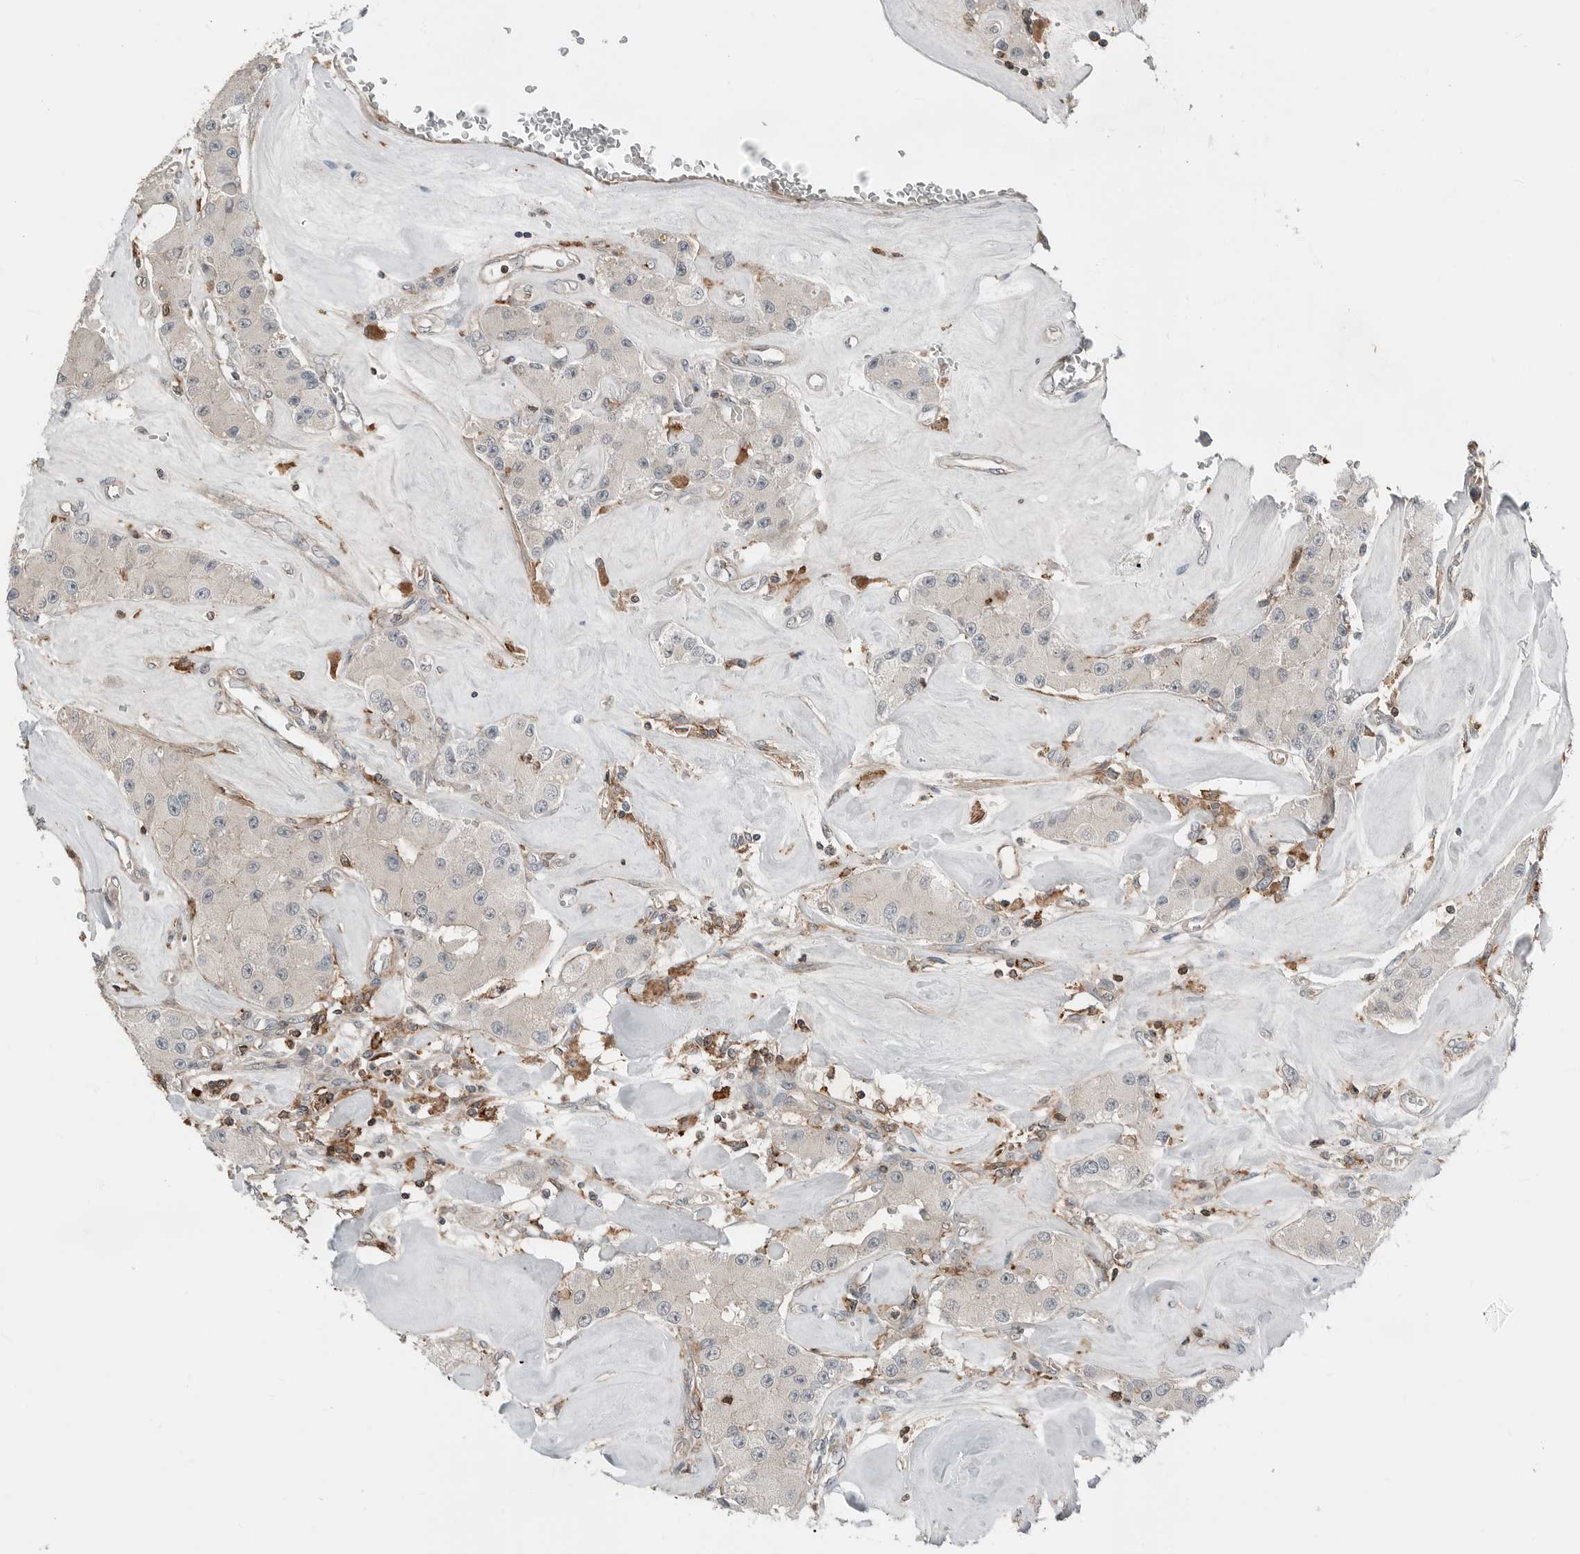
{"staining": {"intensity": "negative", "quantity": "none", "location": "none"}, "tissue": "carcinoid", "cell_type": "Tumor cells", "image_type": "cancer", "snomed": [{"axis": "morphology", "description": "Carcinoid, malignant, NOS"}, {"axis": "topography", "description": "Pancreas"}], "caption": "Immunohistochemistry (IHC) of human carcinoid (malignant) demonstrates no positivity in tumor cells. (DAB immunohistochemistry with hematoxylin counter stain).", "gene": "LEFTY2", "patient": {"sex": "male", "age": 41}}